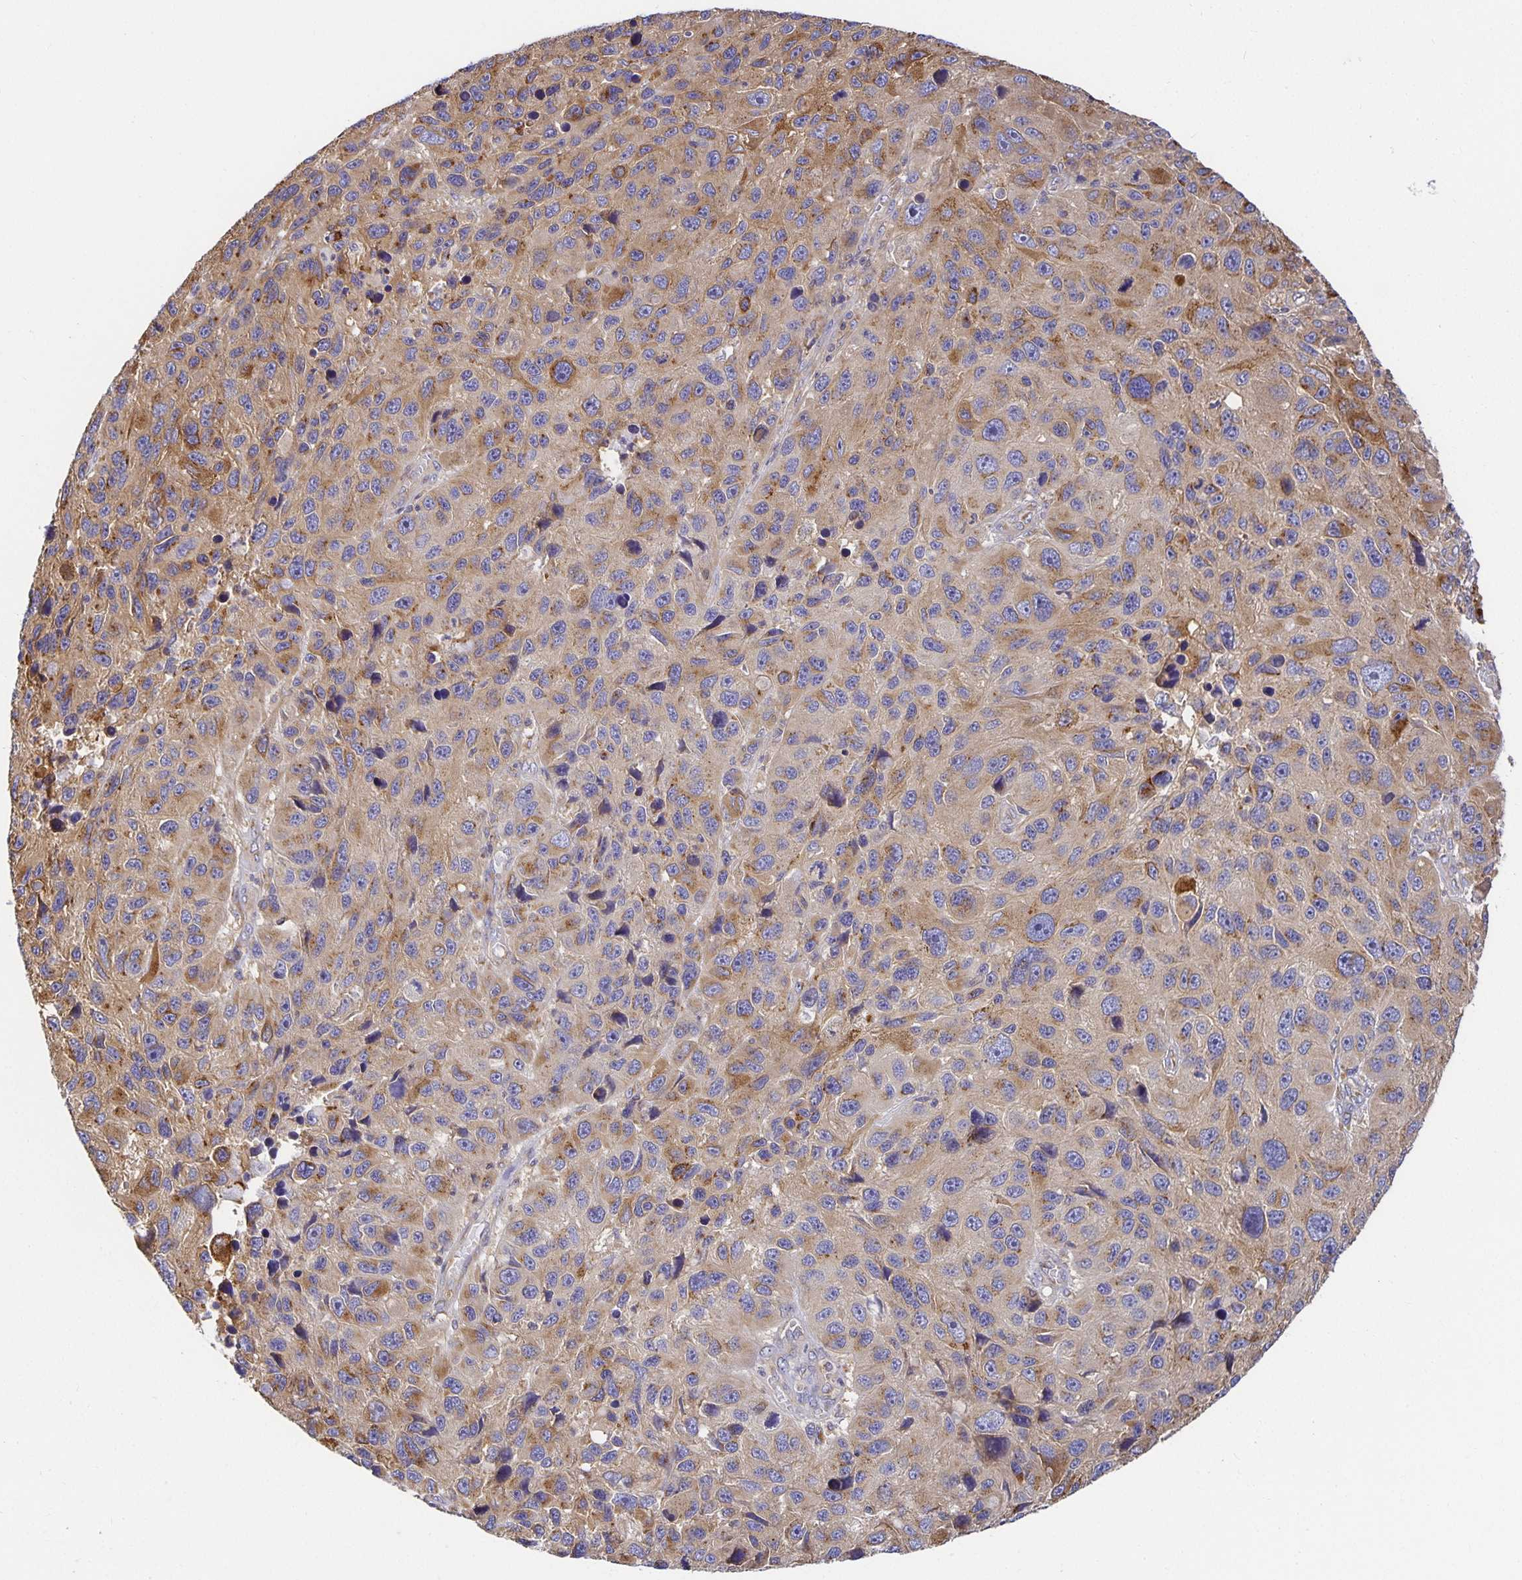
{"staining": {"intensity": "moderate", "quantity": "25%-75%", "location": "cytoplasmic/membranous"}, "tissue": "melanoma", "cell_type": "Tumor cells", "image_type": "cancer", "snomed": [{"axis": "morphology", "description": "Malignant melanoma, NOS"}, {"axis": "topography", "description": "Skin"}], "caption": "Human malignant melanoma stained with a brown dye displays moderate cytoplasmic/membranous positive staining in about 25%-75% of tumor cells.", "gene": "USO1", "patient": {"sex": "male", "age": 53}}